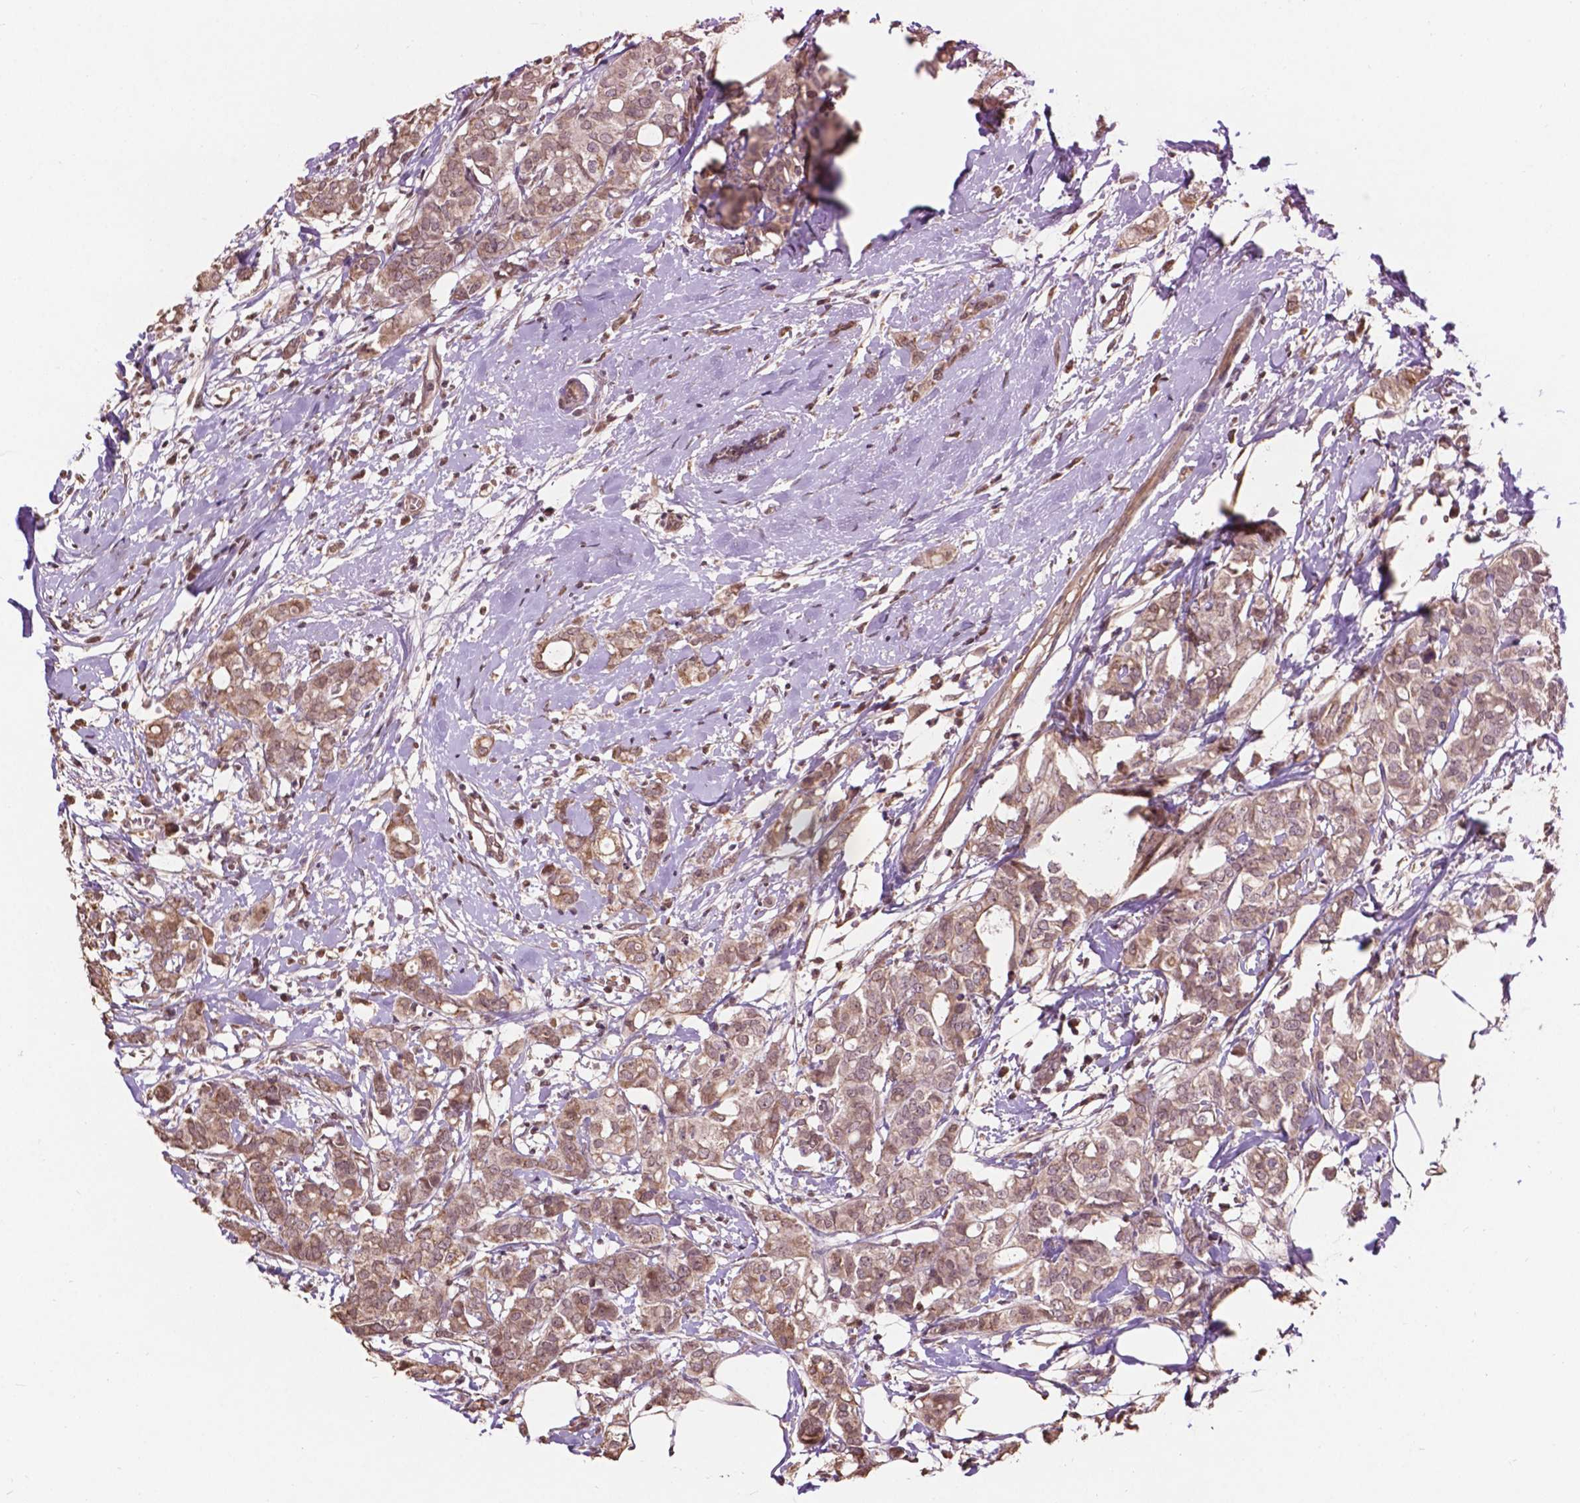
{"staining": {"intensity": "weak", "quantity": ">75%", "location": "cytoplasmic/membranous"}, "tissue": "breast cancer", "cell_type": "Tumor cells", "image_type": "cancer", "snomed": [{"axis": "morphology", "description": "Duct carcinoma"}, {"axis": "topography", "description": "Breast"}], "caption": "Immunohistochemistry histopathology image of human breast cancer (invasive ductal carcinoma) stained for a protein (brown), which exhibits low levels of weak cytoplasmic/membranous expression in approximately >75% of tumor cells.", "gene": "GLRA2", "patient": {"sex": "female", "age": 40}}